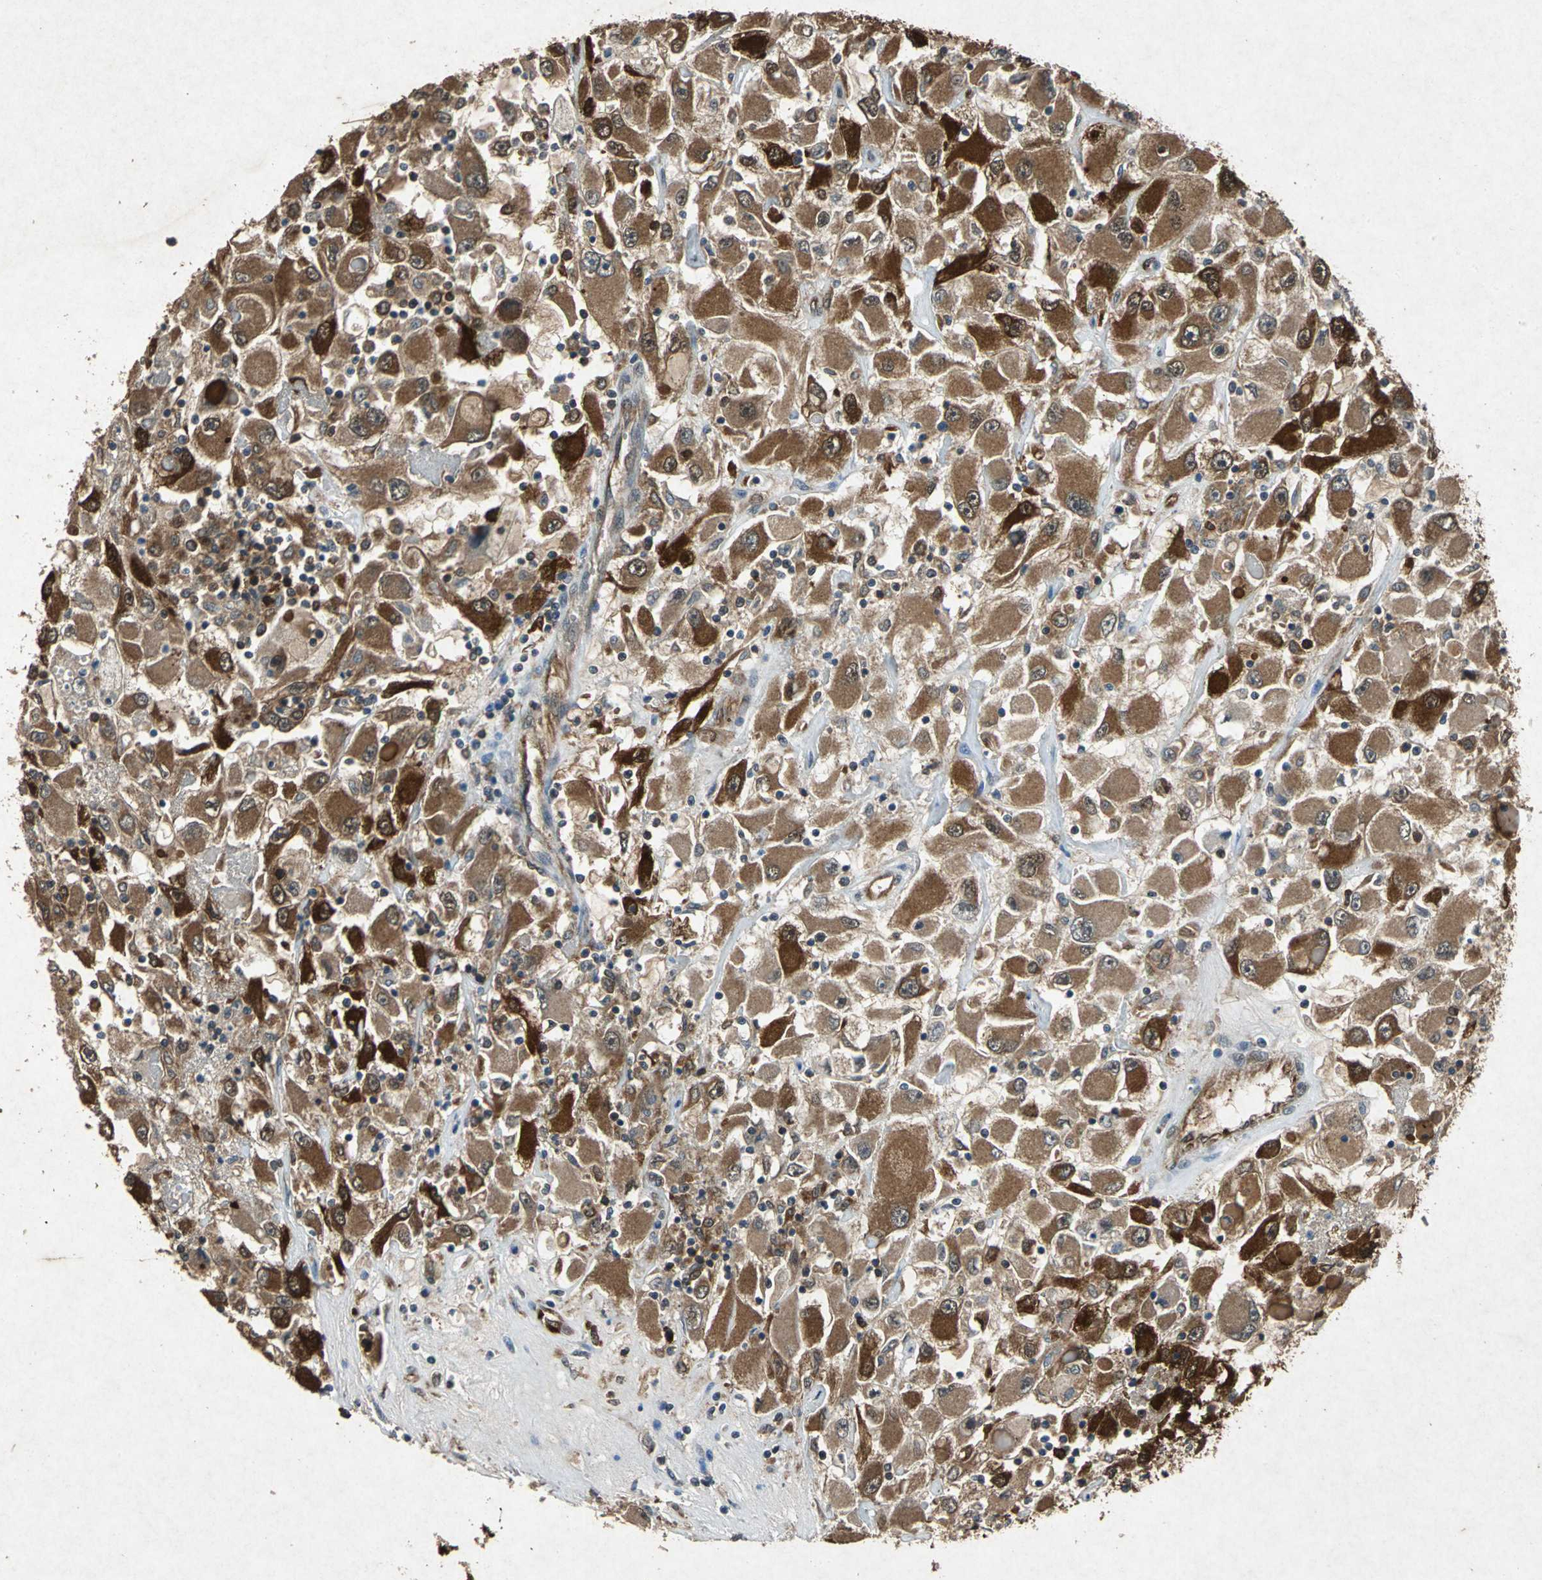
{"staining": {"intensity": "strong", "quantity": ">75%", "location": "cytoplasmic/membranous,nuclear"}, "tissue": "renal cancer", "cell_type": "Tumor cells", "image_type": "cancer", "snomed": [{"axis": "morphology", "description": "Adenocarcinoma, NOS"}, {"axis": "topography", "description": "Kidney"}], "caption": "A photomicrograph of human renal cancer stained for a protein shows strong cytoplasmic/membranous and nuclear brown staining in tumor cells.", "gene": "HSP90AB1", "patient": {"sex": "female", "age": 52}}